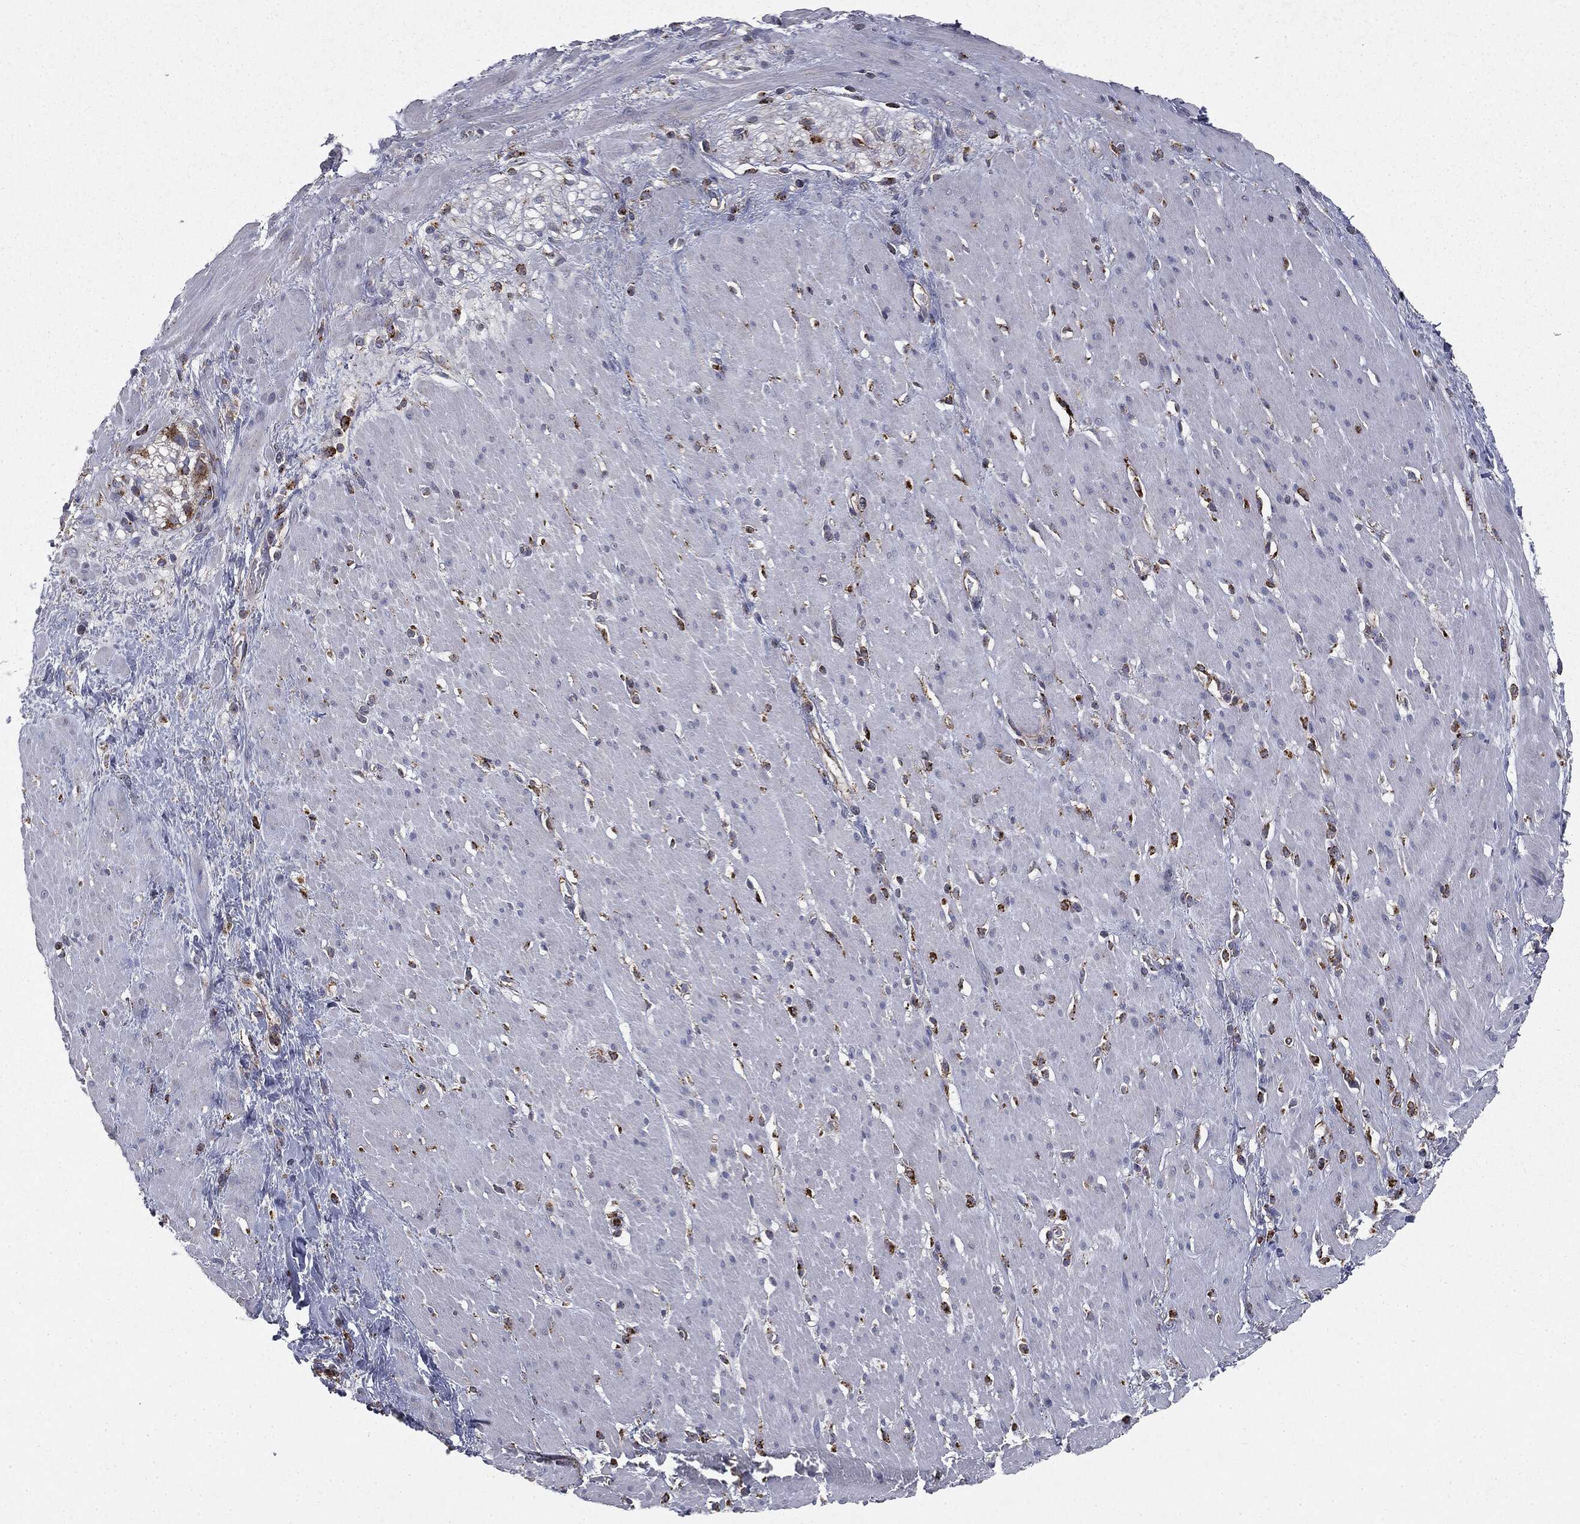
{"staining": {"intensity": "negative", "quantity": "none", "location": "none"}, "tissue": "smooth muscle", "cell_type": "Smooth muscle cells", "image_type": "normal", "snomed": [{"axis": "morphology", "description": "Normal tissue, NOS"}, {"axis": "topography", "description": "Soft tissue"}, {"axis": "topography", "description": "Smooth muscle"}], "caption": "Immunohistochemistry histopathology image of unremarkable smooth muscle: smooth muscle stained with DAB (3,3'-diaminobenzidine) reveals no significant protein positivity in smooth muscle cells. Brightfield microscopy of immunohistochemistry (IHC) stained with DAB (brown) and hematoxylin (blue), captured at high magnification.", "gene": "CTSA", "patient": {"sex": "male", "age": 72}}